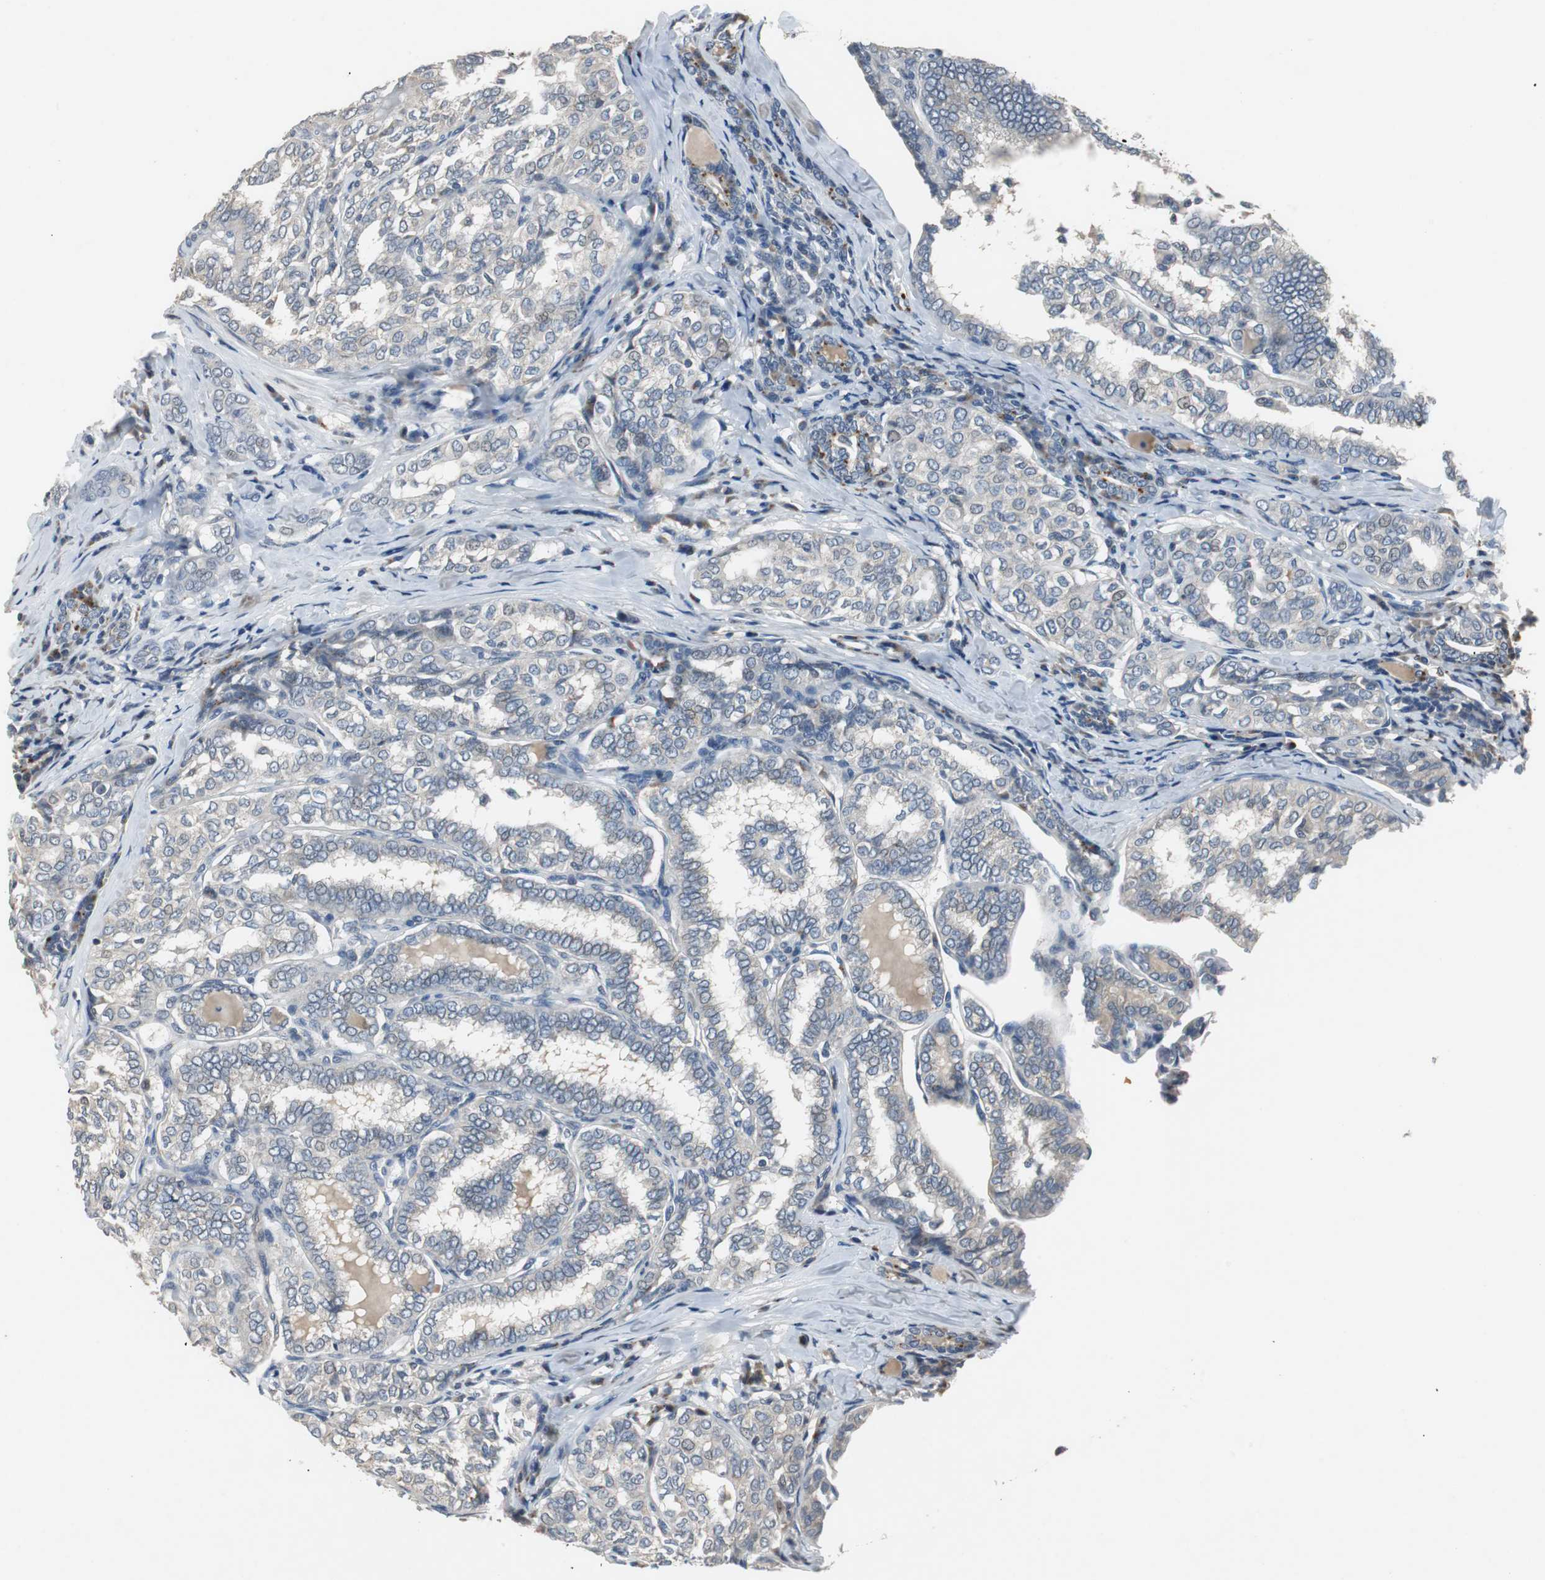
{"staining": {"intensity": "weak", "quantity": "<25%", "location": "cytoplasmic/membranous"}, "tissue": "thyroid cancer", "cell_type": "Tumor cells", "image_type": "cancer", "snomed": [{"axis": "morphology", "description": "Papillary adenocarcinoma, NOS"}, {"axis": "topography", "description": "Thyroid gland"}], "caption": "DAB (3,3'-diaminobenzidine) immunohistochemical staining of human thyroid cancer exhibits no significant expression in tumor cells. (Stains: DAB (3,3'-diaminobenzidine) IHC with hematoxylin counter stain, Microscopy: brightfield microscopy at high magnification).", "gene": "PCYT1B", "patient": {"sex": "female", "age": 30}}